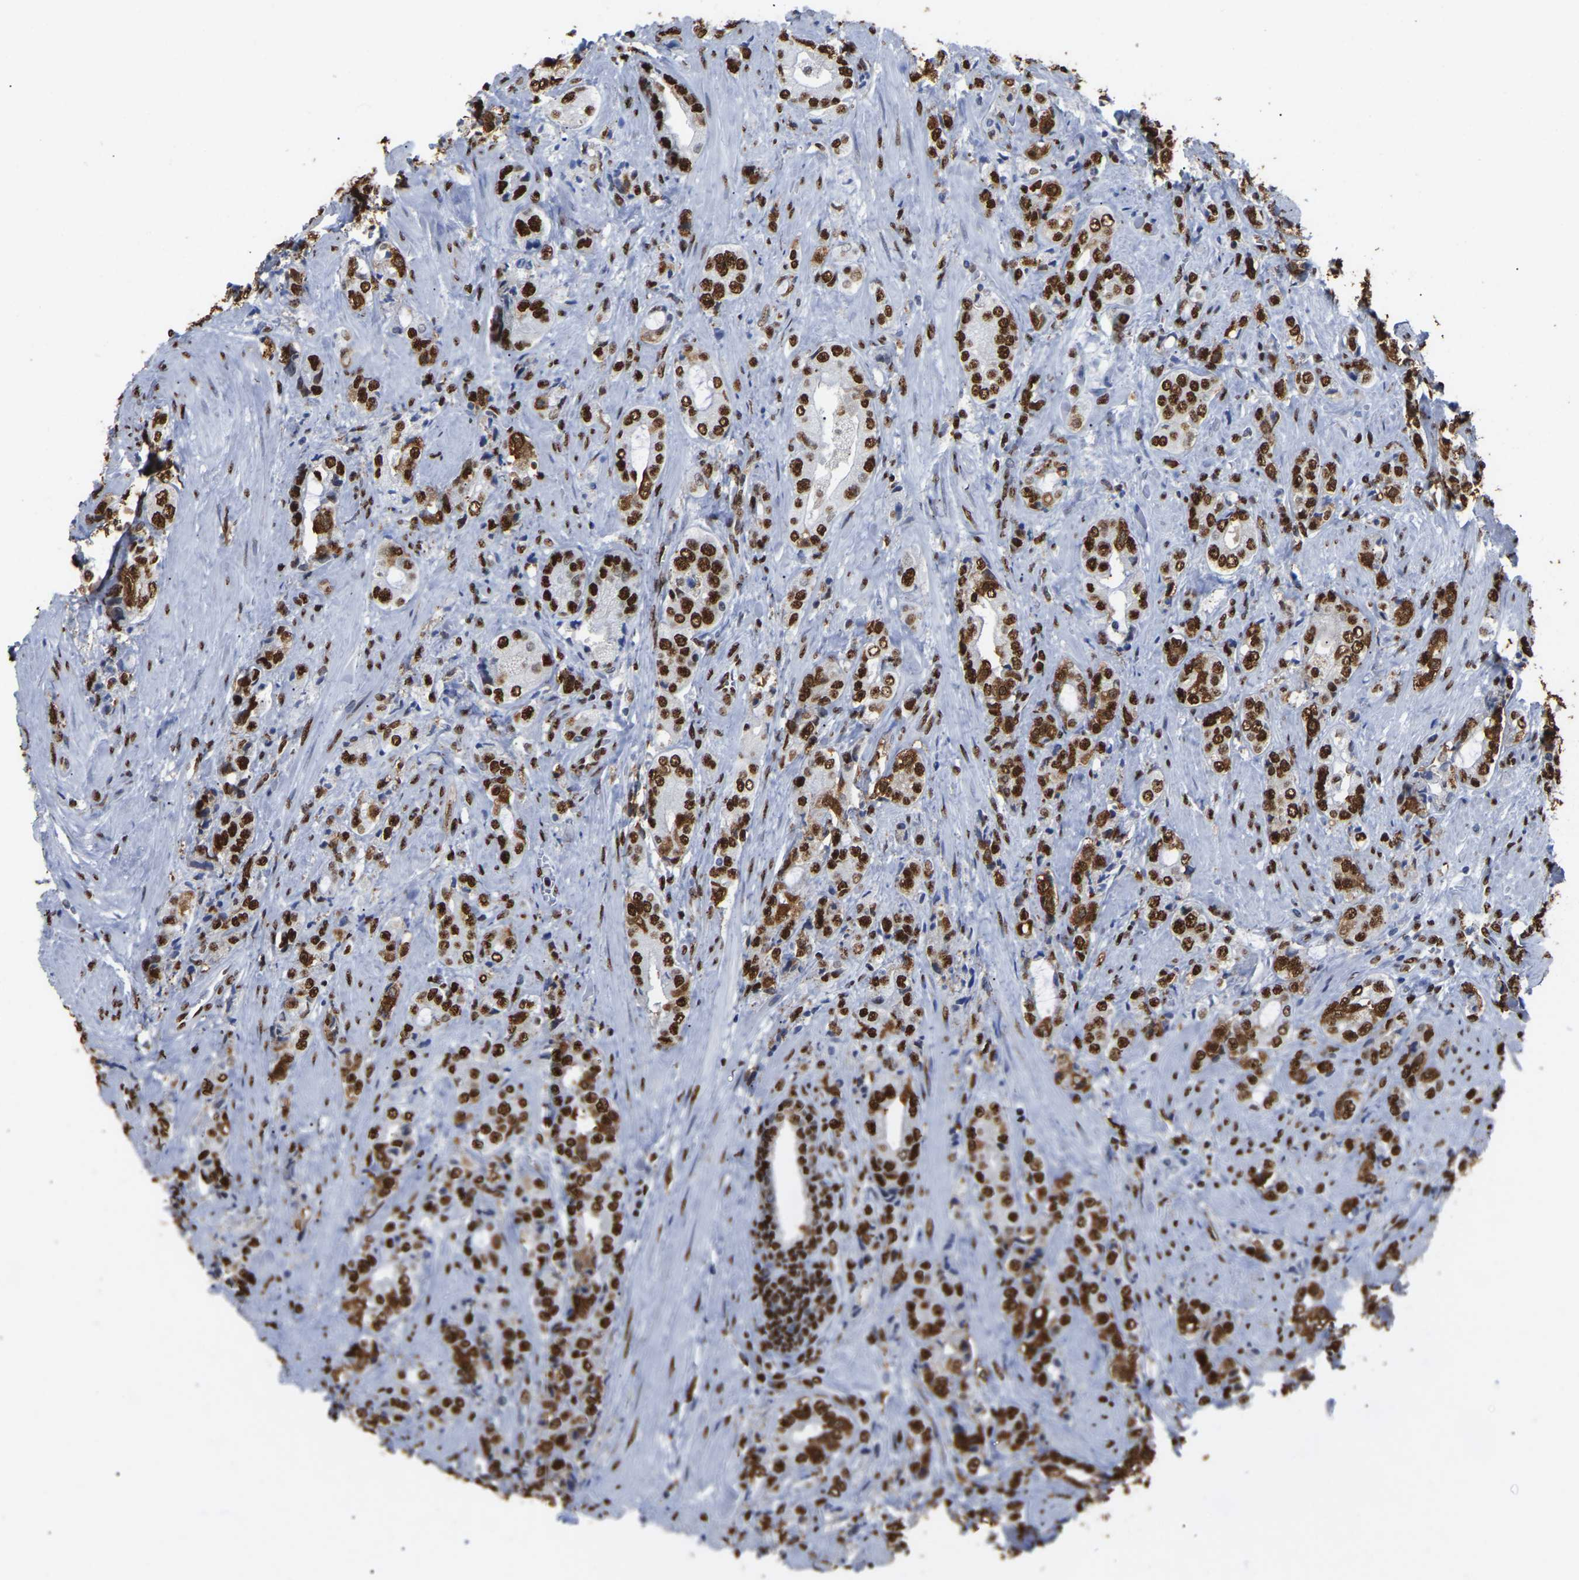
{"staining": {"intensity": "strong", "quantity": ">75%", "location": "nuclear"}, "tissue": "prostate cancer", "cell_type": "Tumor cells", "image_type": "cancer", "snomed": [{"axis": "morphology", "description": "Adenocarcinoma, High grade"}, {"axis": "topography", "description": "Prostate"}], "caption": "Immunohistochemical staining of prostate adenocarcinoma (high-grade) exhibits high levels of strong nuclear staining in approximately >75% of tumor cells. Using DAB (3,3'-diaminobenzidine) (brown) and hematoxylin (blue) stains, captured at high magnification using brightfield microscopy.", "gene": "RBL2", "patient": {"sex": "male", "age": 61}}